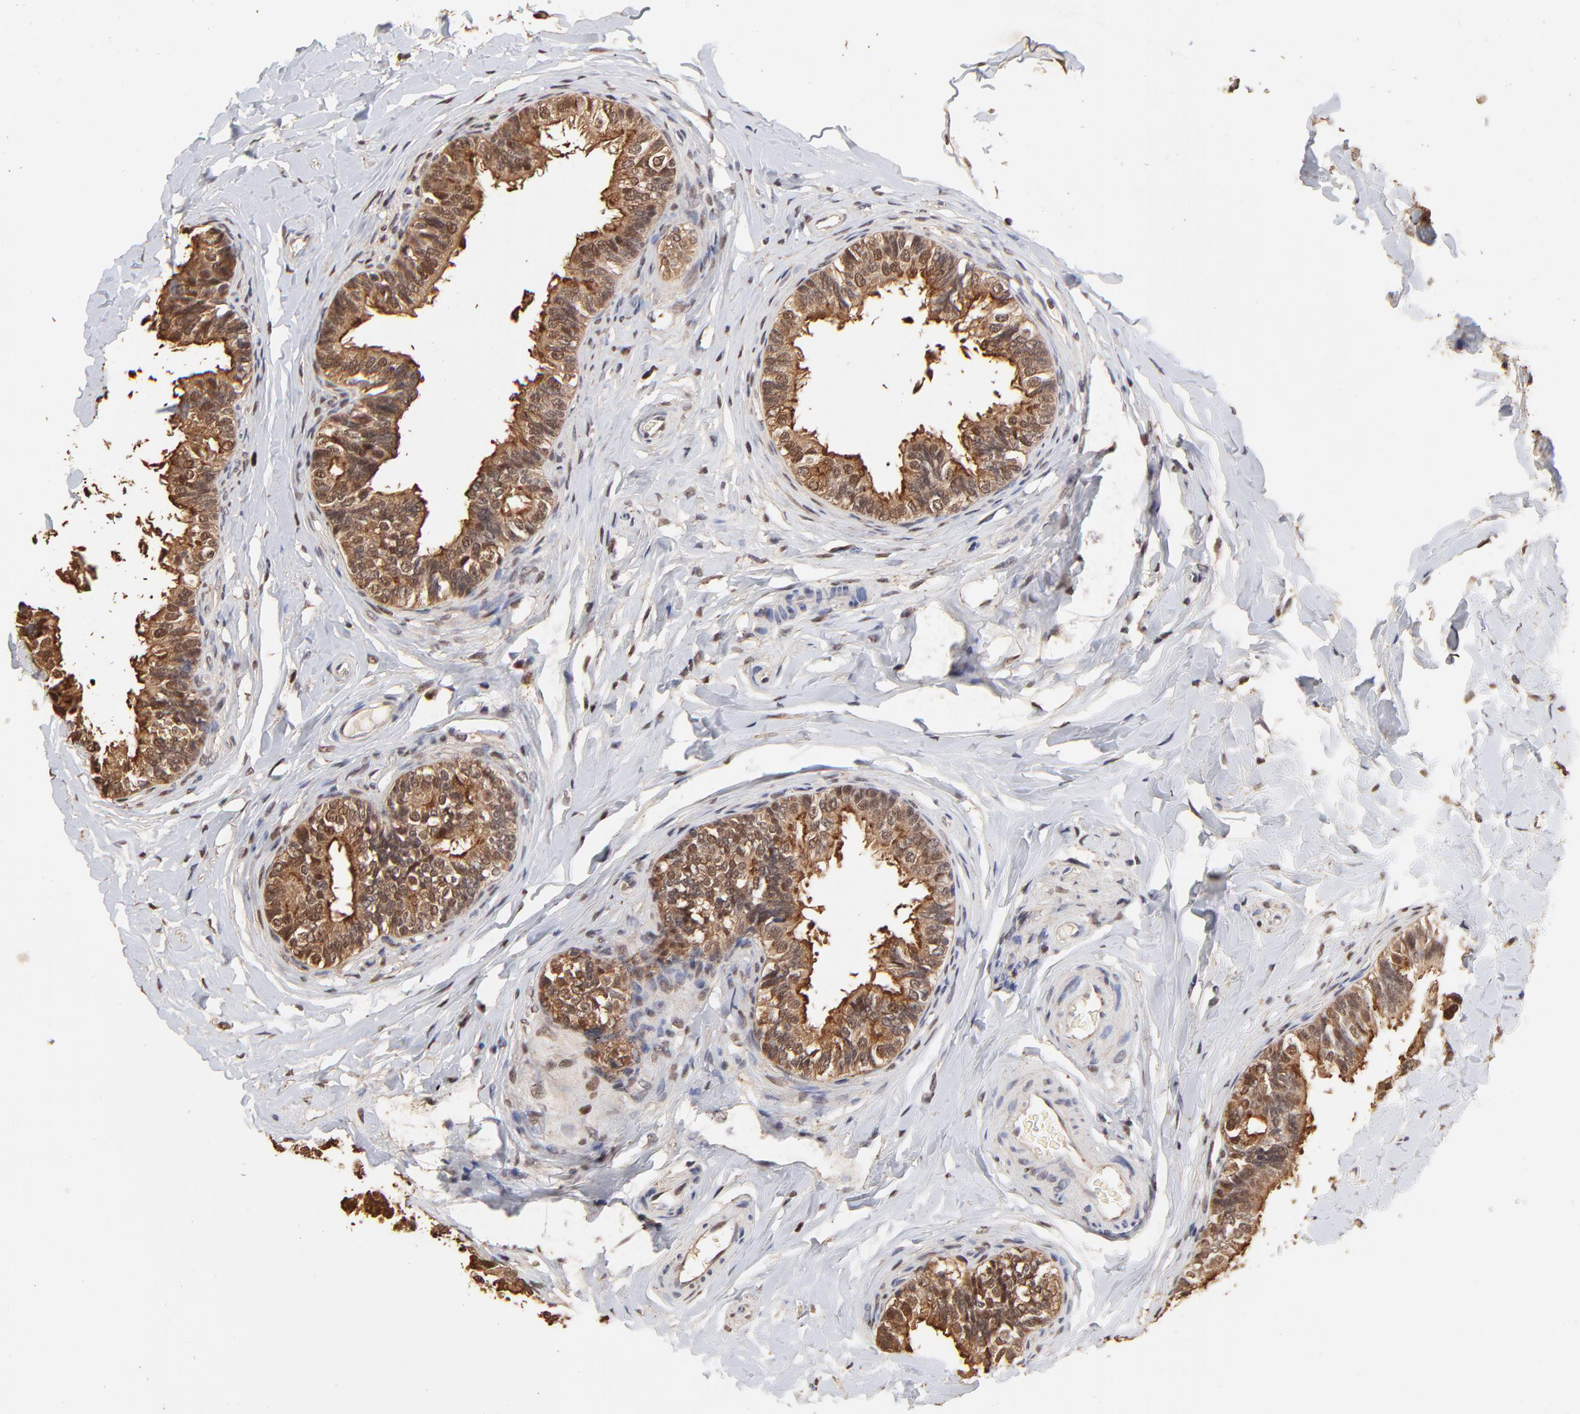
{"staining": {"intensity": "moderate", "quantity": "25%-75%", "location": "cytoplasmic/membranous,nuclear"}, "tissue": "epididymis", "cell_type": "Glandular cells", "image_type": "normal", "snomed": [{"axis": "morphology", "description": "Normal tissue, NOS"}, {"axis": "topography", "description": "Epididymis"}], "caption": "Immunohistochemical staining of unremarkable human epididymis displays 25%-75% levels of moderate cytoplasmic/membranous,nuclear protein staining in approximately 25%-75% of glandular cells.", "gene": "BIRC5", "patient": {"sex": "male", "age": 26}}